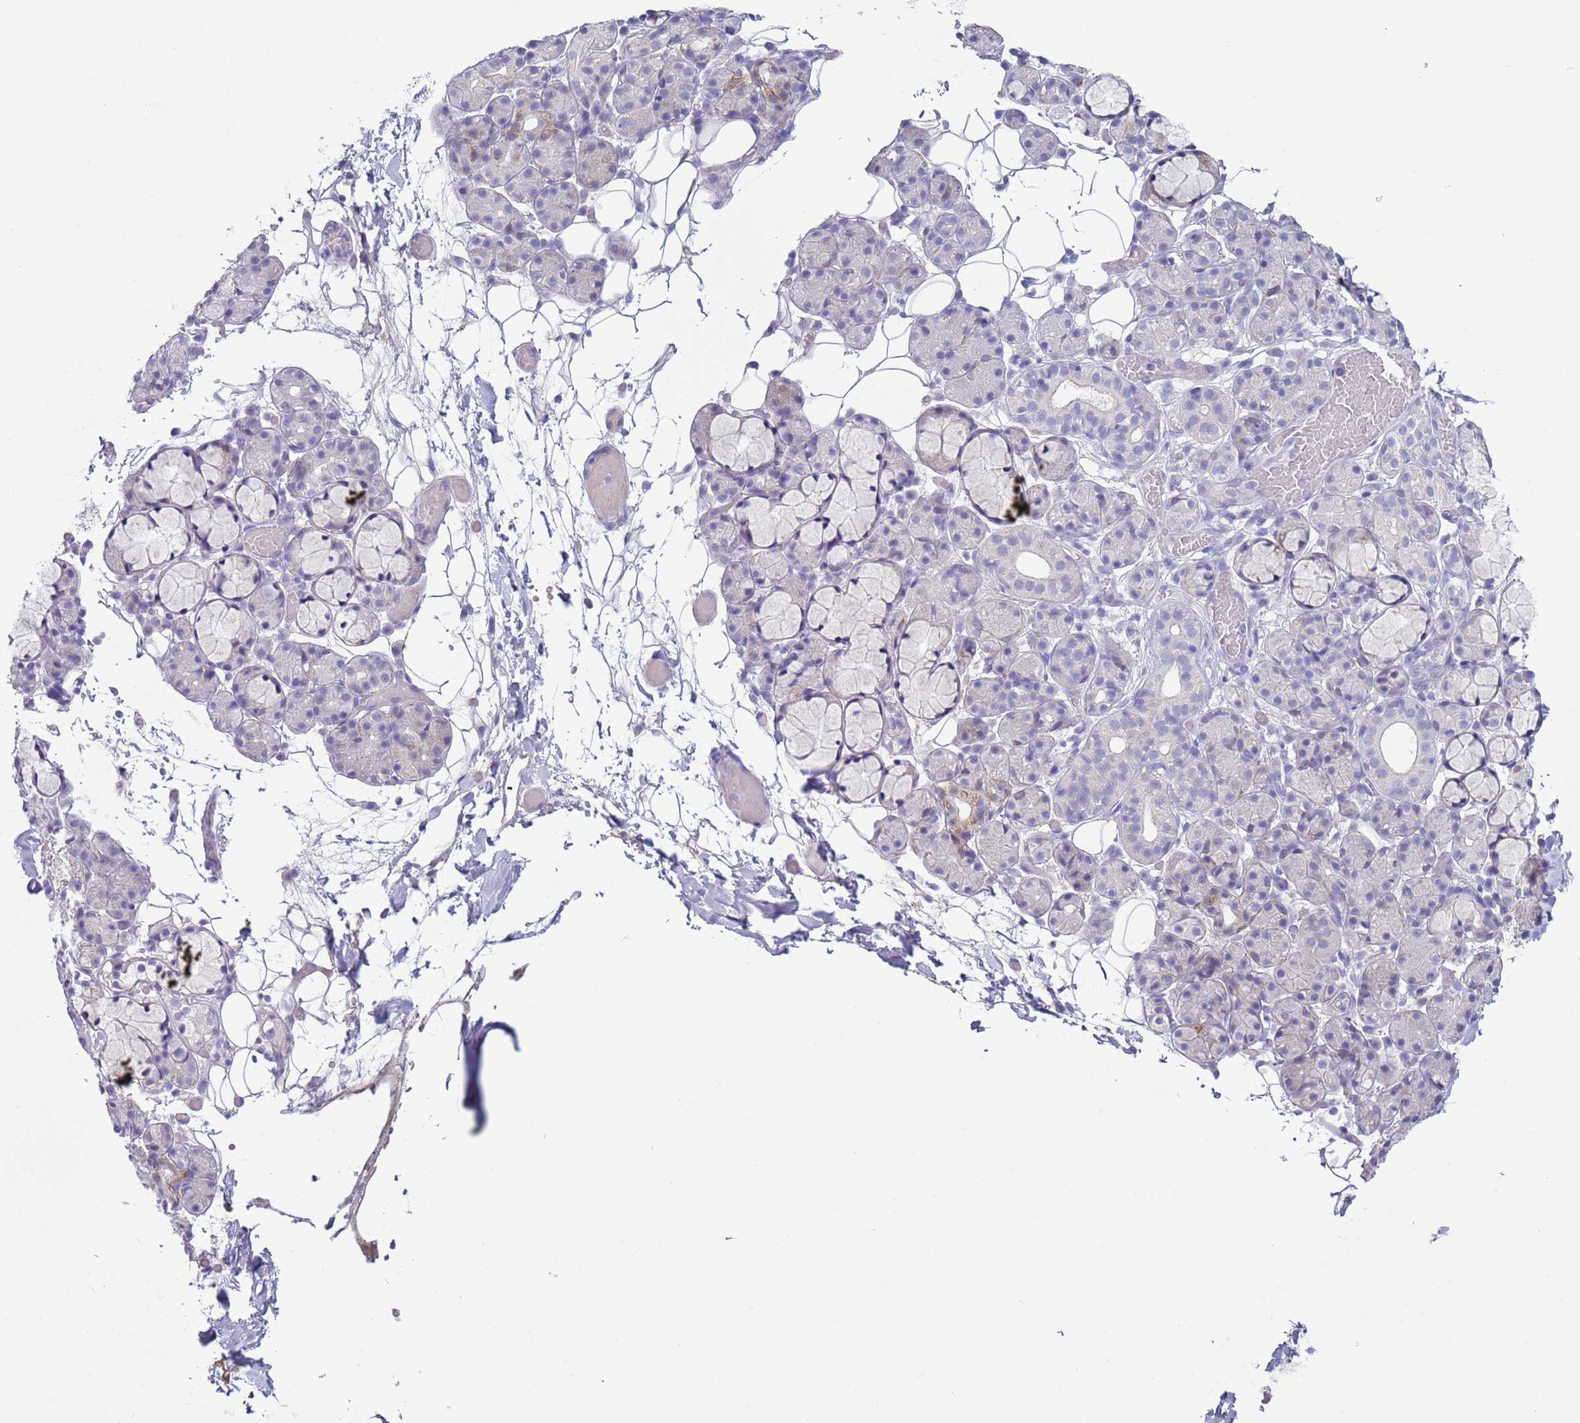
{"staining": {"intensity": "negative", "quantity": "none", "location": "none"}, "tissue": "salivary gland", "cell_type": "Glandular cells", "image_type": "normal", "snomed": [{"axis": "morphology", "description": "Normal tissue, NOS"}, {"axis": "topography", "description": "Salivary gland"}], "caption": "Immunohistochemical staining of unremarkable salivary gland reveals no significant staining in glandular cells. (Immunohistochemistry, brightfield microscopy, high magnification).", "gene": "NPAP1", "patient": {"sex": "male", "age": 63}}